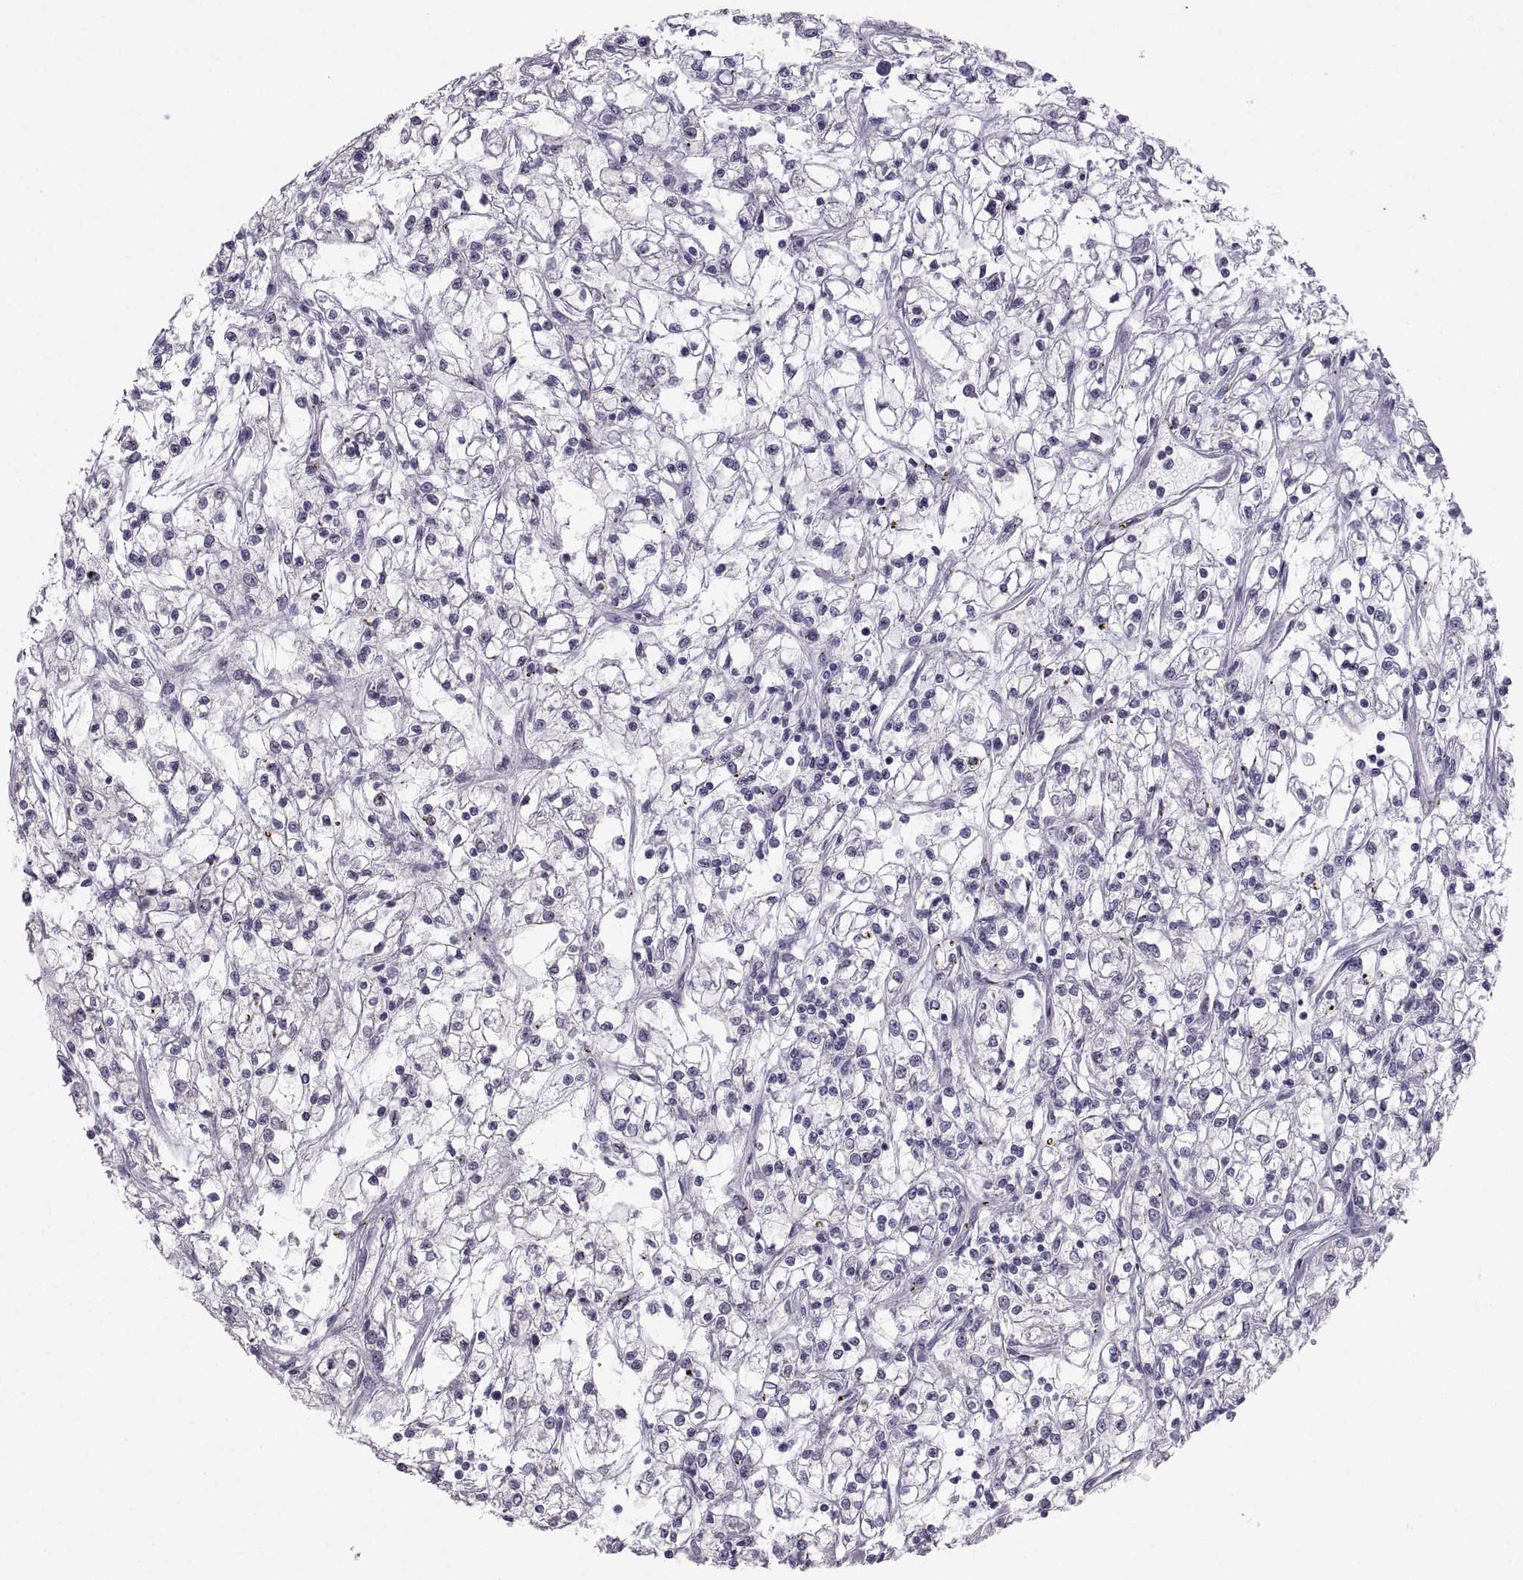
{"staining": {"intensity": "negative", "quantity": "none", "location": "none"}, "tissue": "renal cancer", "cell_type": "Tumor cells", "image_type": "cancer", "snomed": [{"axis": "morphology", "description": "Adenocarcinoma, NOS"}, {"axis": "topography", "description": "Kidney"}], "caption": "A high-resolution image shows immunohistochemistry (IHC) staining of renal cancer, which reveals no significant positivity in tumor cells.", "gene": "ZNF185", "patient": {"sex": "female", "age": 59}}